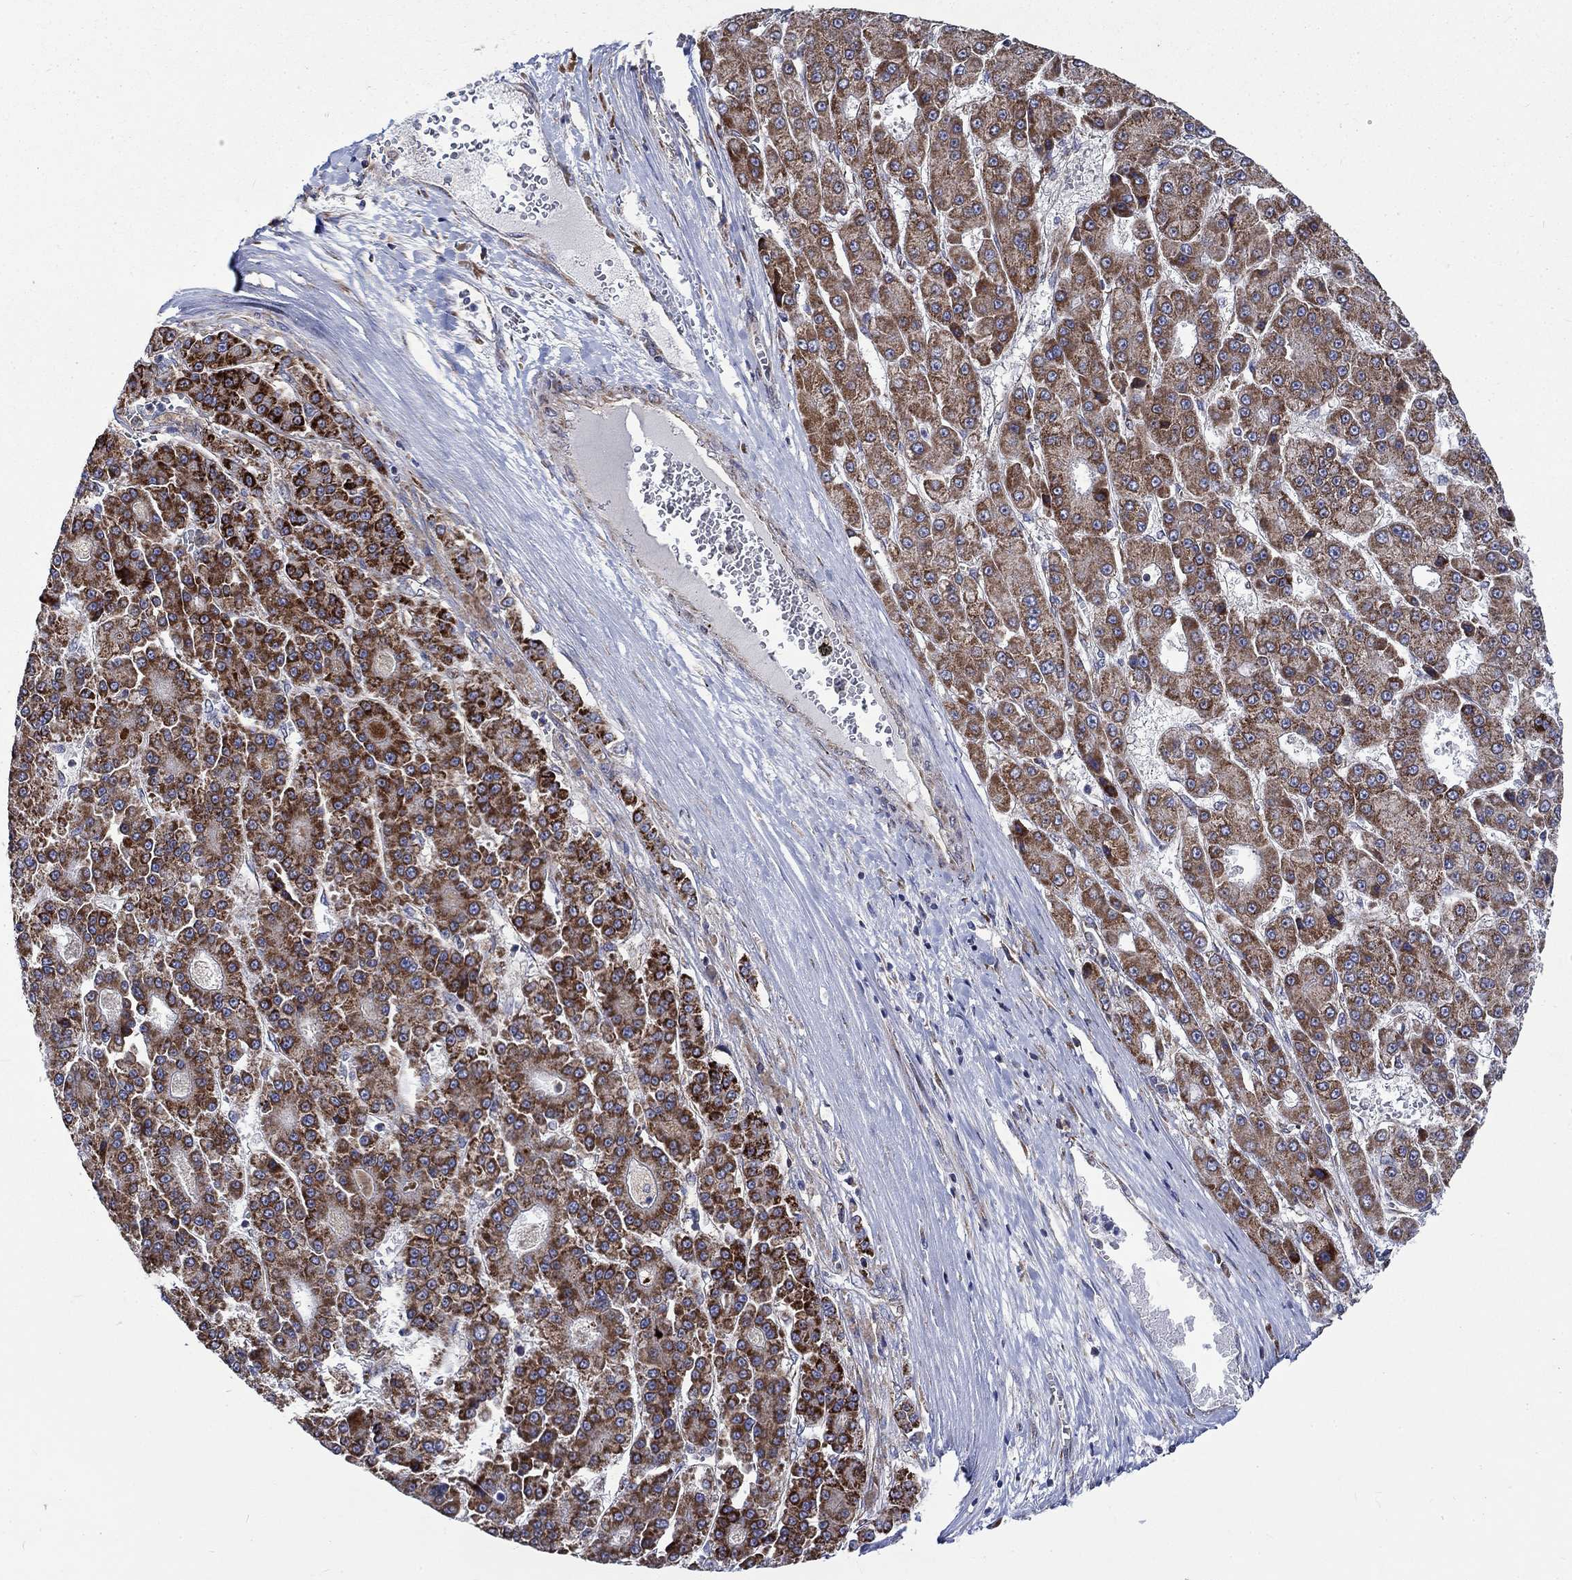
{"staining": {"intensity": "strong", "quantity": "25%-75%", "location": "cytoplasmic/membranous"}, "tissue": "liver cancer", "cell_type": "Tumor cells", "image_type": "cancer", "snomed": [{"axis": "morphology", "description": "Carcinoma, Hepatocellular, NOS"}, {"axis": "topography", "description": "Liver"}], "caption": "Immunohistochemical staining of hepatocellular carcinoma (liver) displays strong cytoplasmic/membranous protein staining in about 25%-75% of tumor cells.", "gene": "RPLP0", "patient": {"sex": "male", "age": 70}}